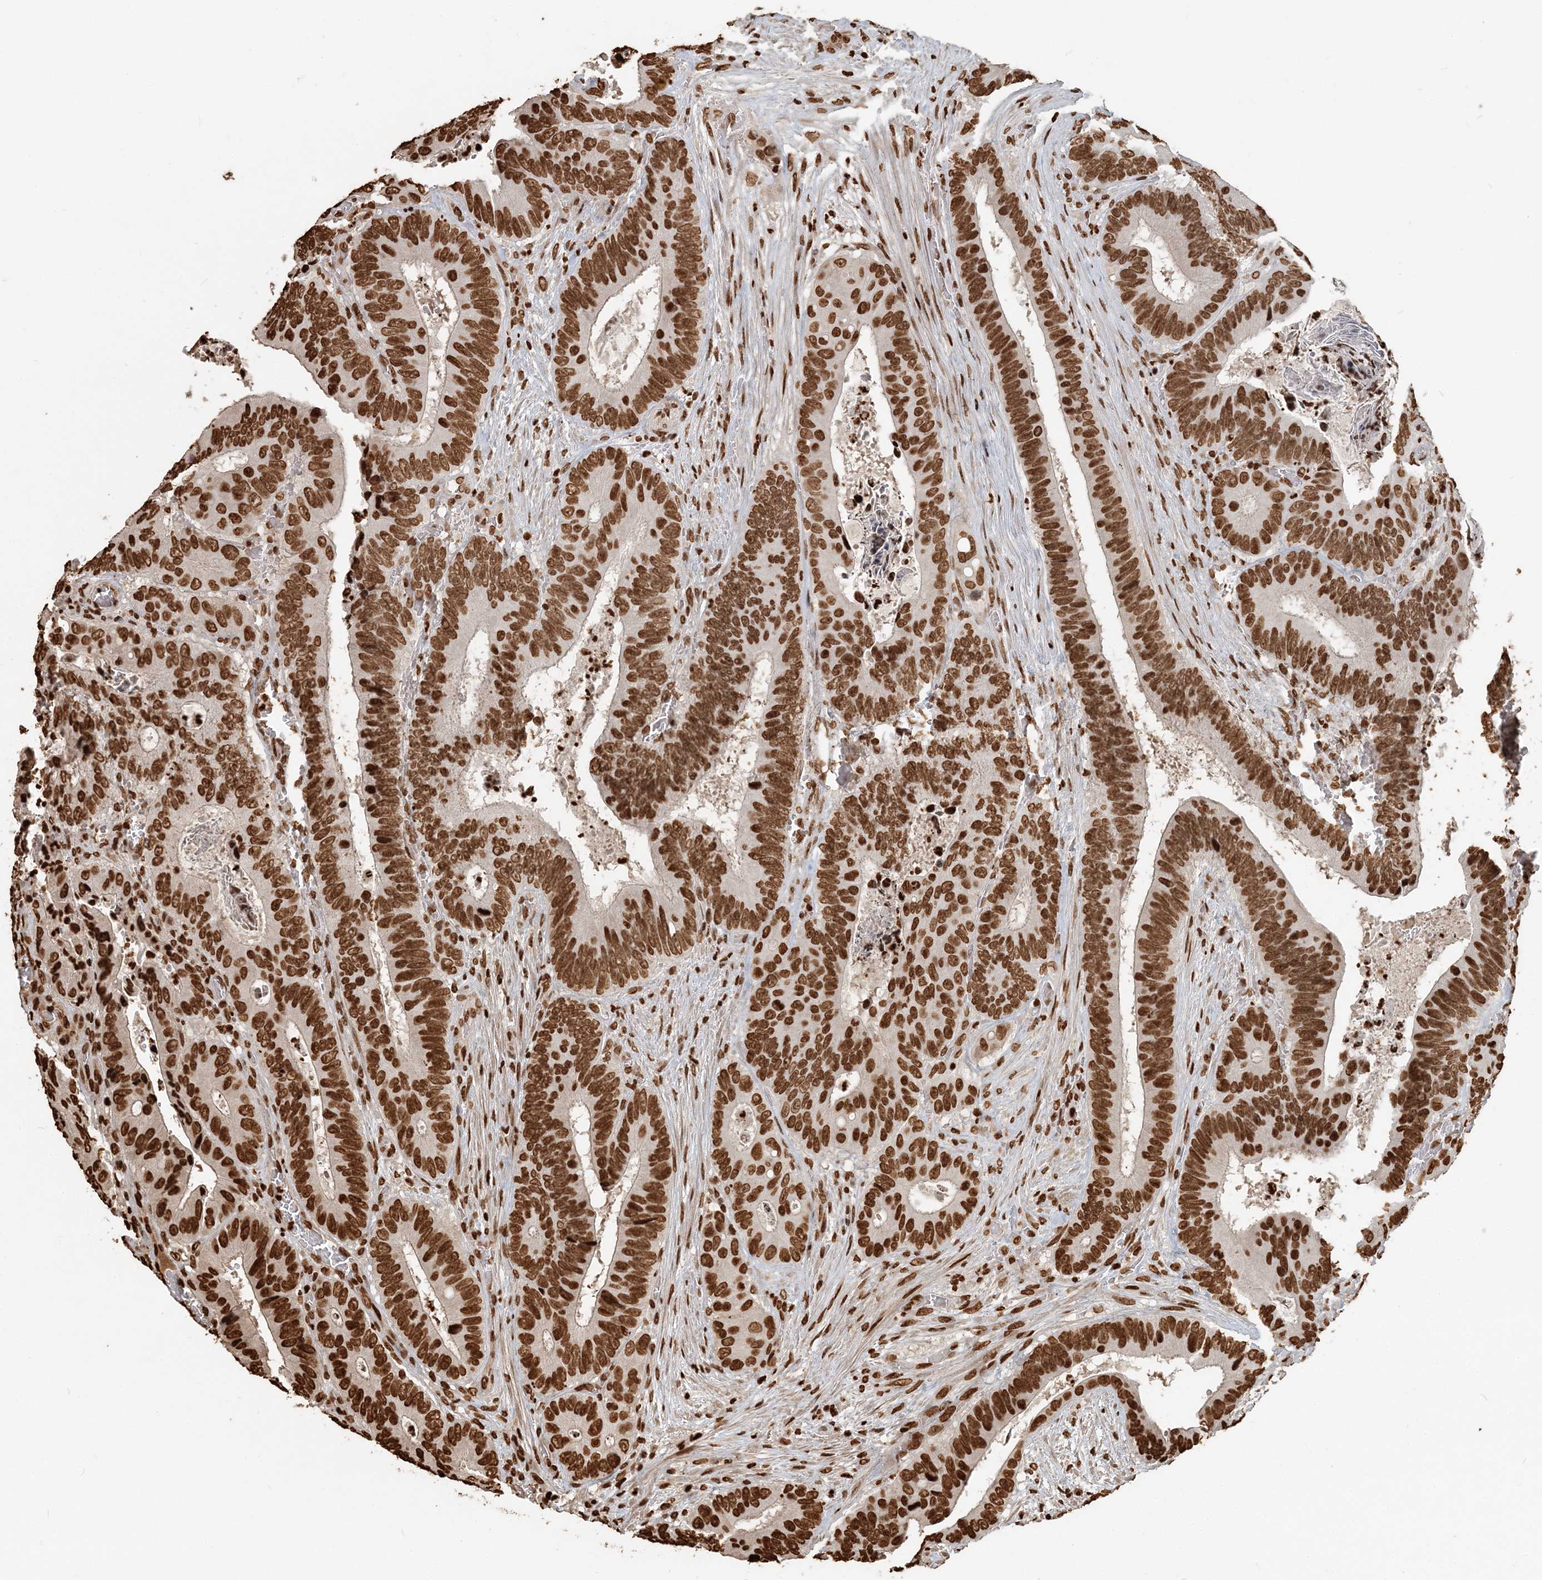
{"staining": {"intensity": "strong", "quantity": ">75%", "location": "nuclear"}, "tissue": "colorectal cancer", "cell_type": "Tumor cells", "image_type": "cancer", "snomed": [{"axis": "morphology", "description": "Adenocarcinoma, NOS"}, {"axis": "topography", "description": "Colon"}], "caption": "A histopathology image of human colorectal cancer (adenocarcinoma) stained for a protein reveals strong nuclear brown staining in tumor cells.", "gene": "H3-3B", "patient": {"sex": "male", "age": 72}}